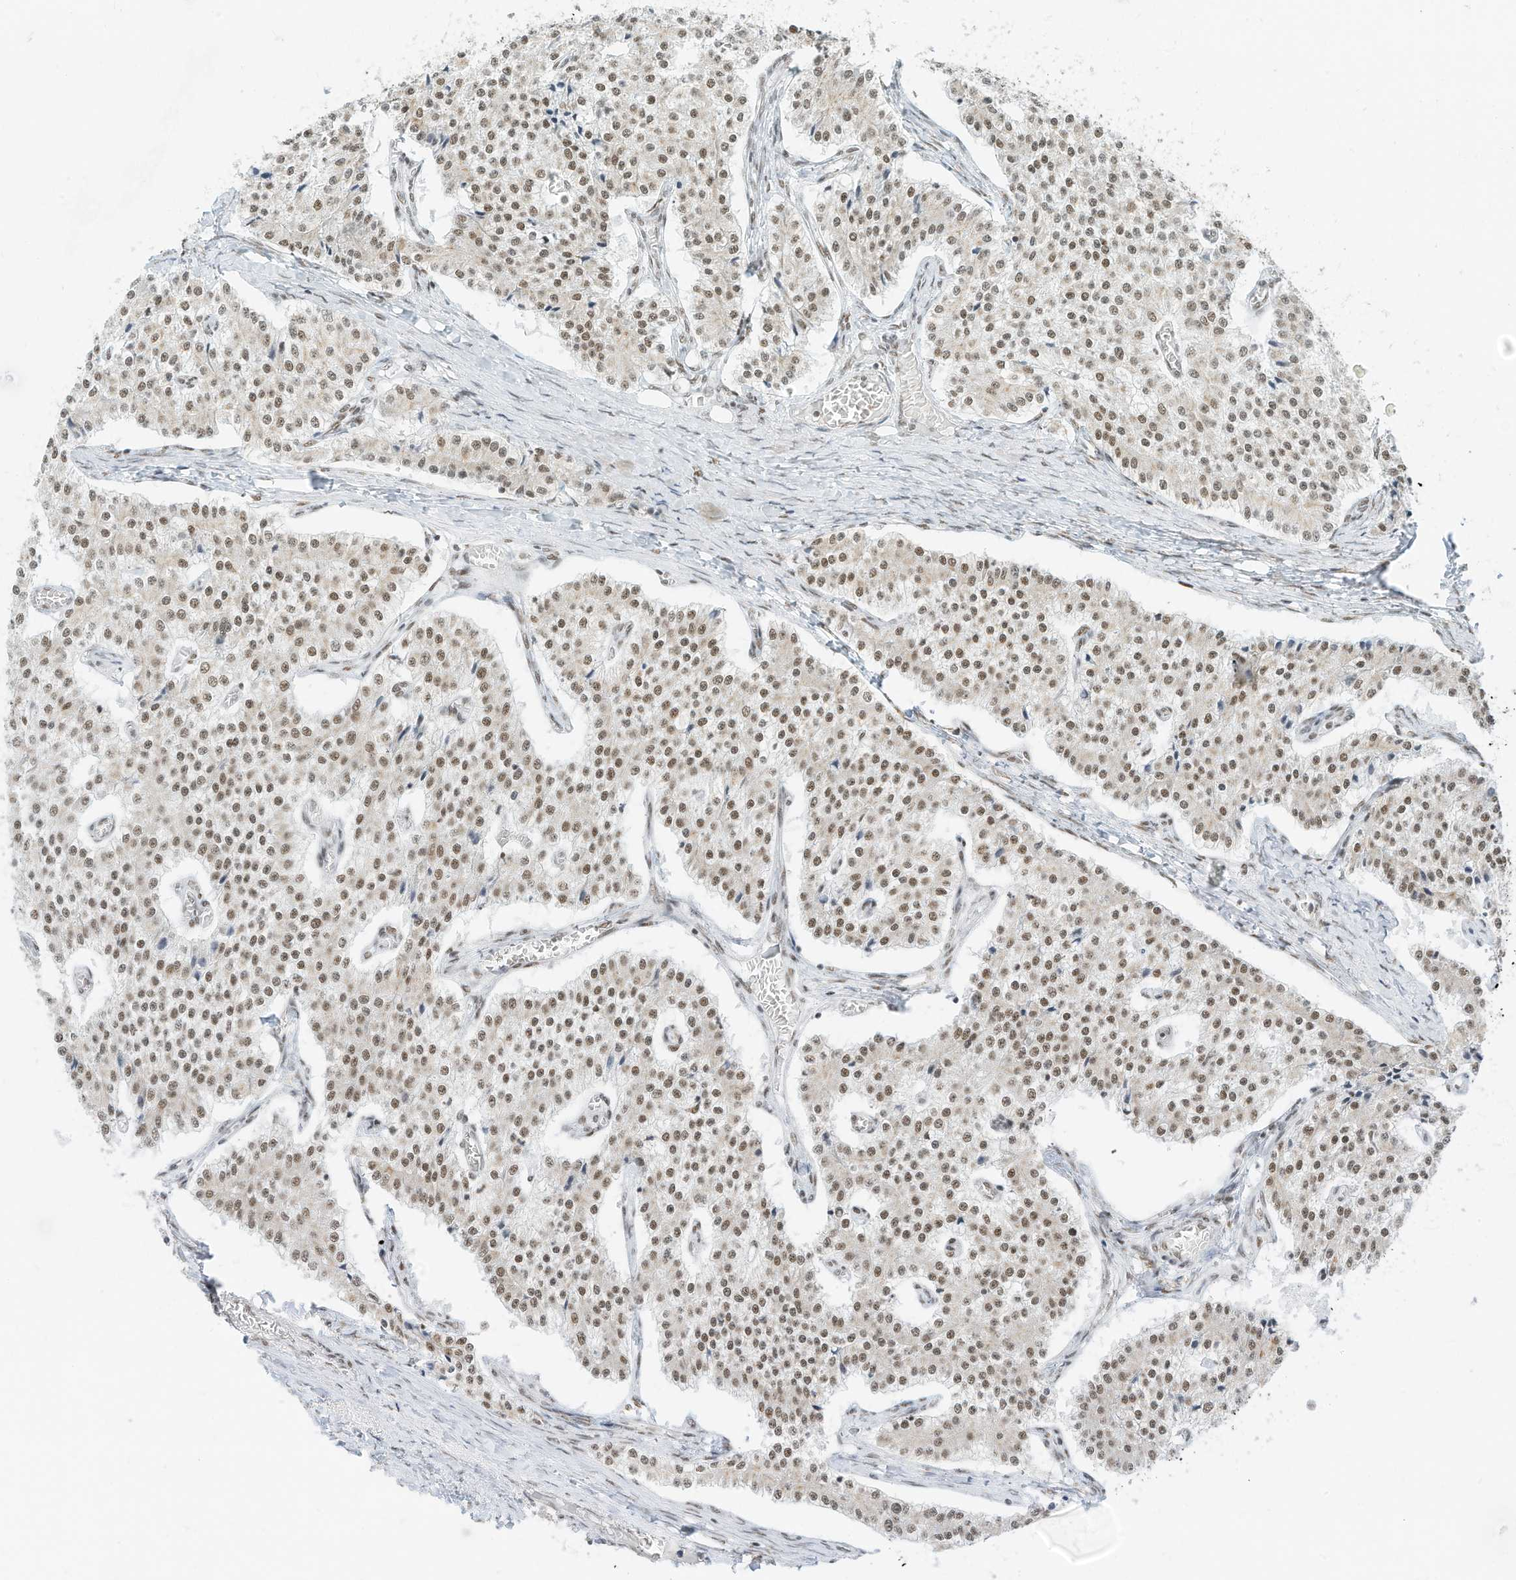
{"staining": {"intensity": "moderate", "quantity": ">75%", "location": "nuclear"}, "tissue": "carcinoid", "cell_type": "Tumor cells", "image_type": "cancer", "snomed": [{"axis": "morphology", "description": "Carcinoid, malignant, NOS"}, {"axis": "topography", "description": "Colon"}], "caption": "Brown immunohistochemical staining in carcinoid (malignant) displays moderate nuclear expression in about >75% of tumor cells.", "gene": "SMARCA2", "patient": {"sex": "female", "age": 52}}